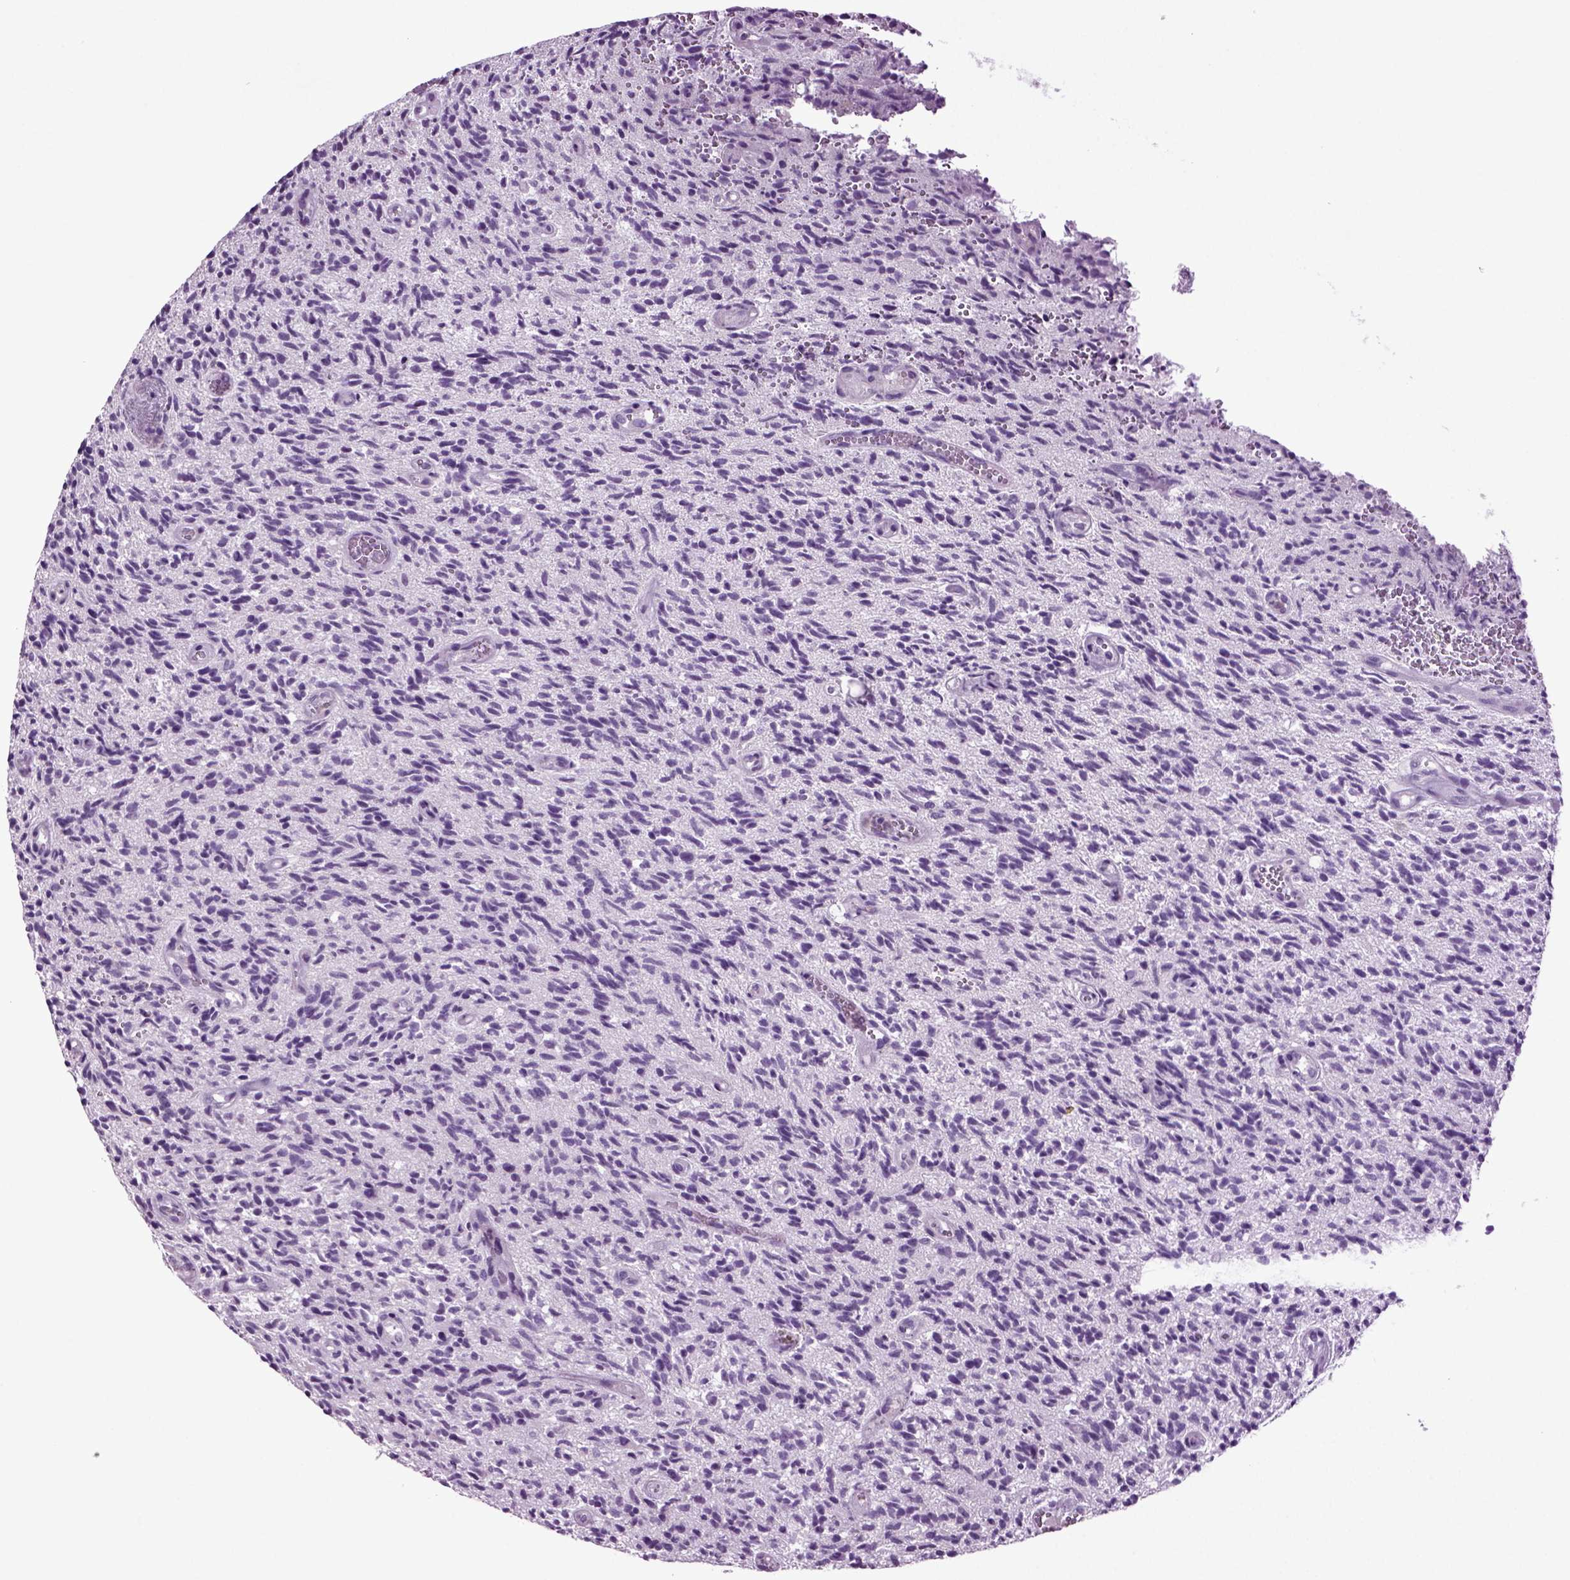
{"staining": {"intensity": "negative", "quantity": "none", "location": "none"}, "tissue": "glioma", "cell_type": "Tumor cells", "image_type": "cancer", "snomed": [{"axis": "morphology", "description": "Glioma, malignant, High grade"}, {"axis": "topography", "description": "Brain"}], "caption": "Immunohistochemistry image of neoplastic tissue: human malignant glioma (high-grade) stained with DAB demonstrates no significant protein staining in tumor cells. (Immunohistochemistry, brightfield microscopy, high magnification).", "gene": "FGF11", "patient": {"sex": "male", "age": 64}}